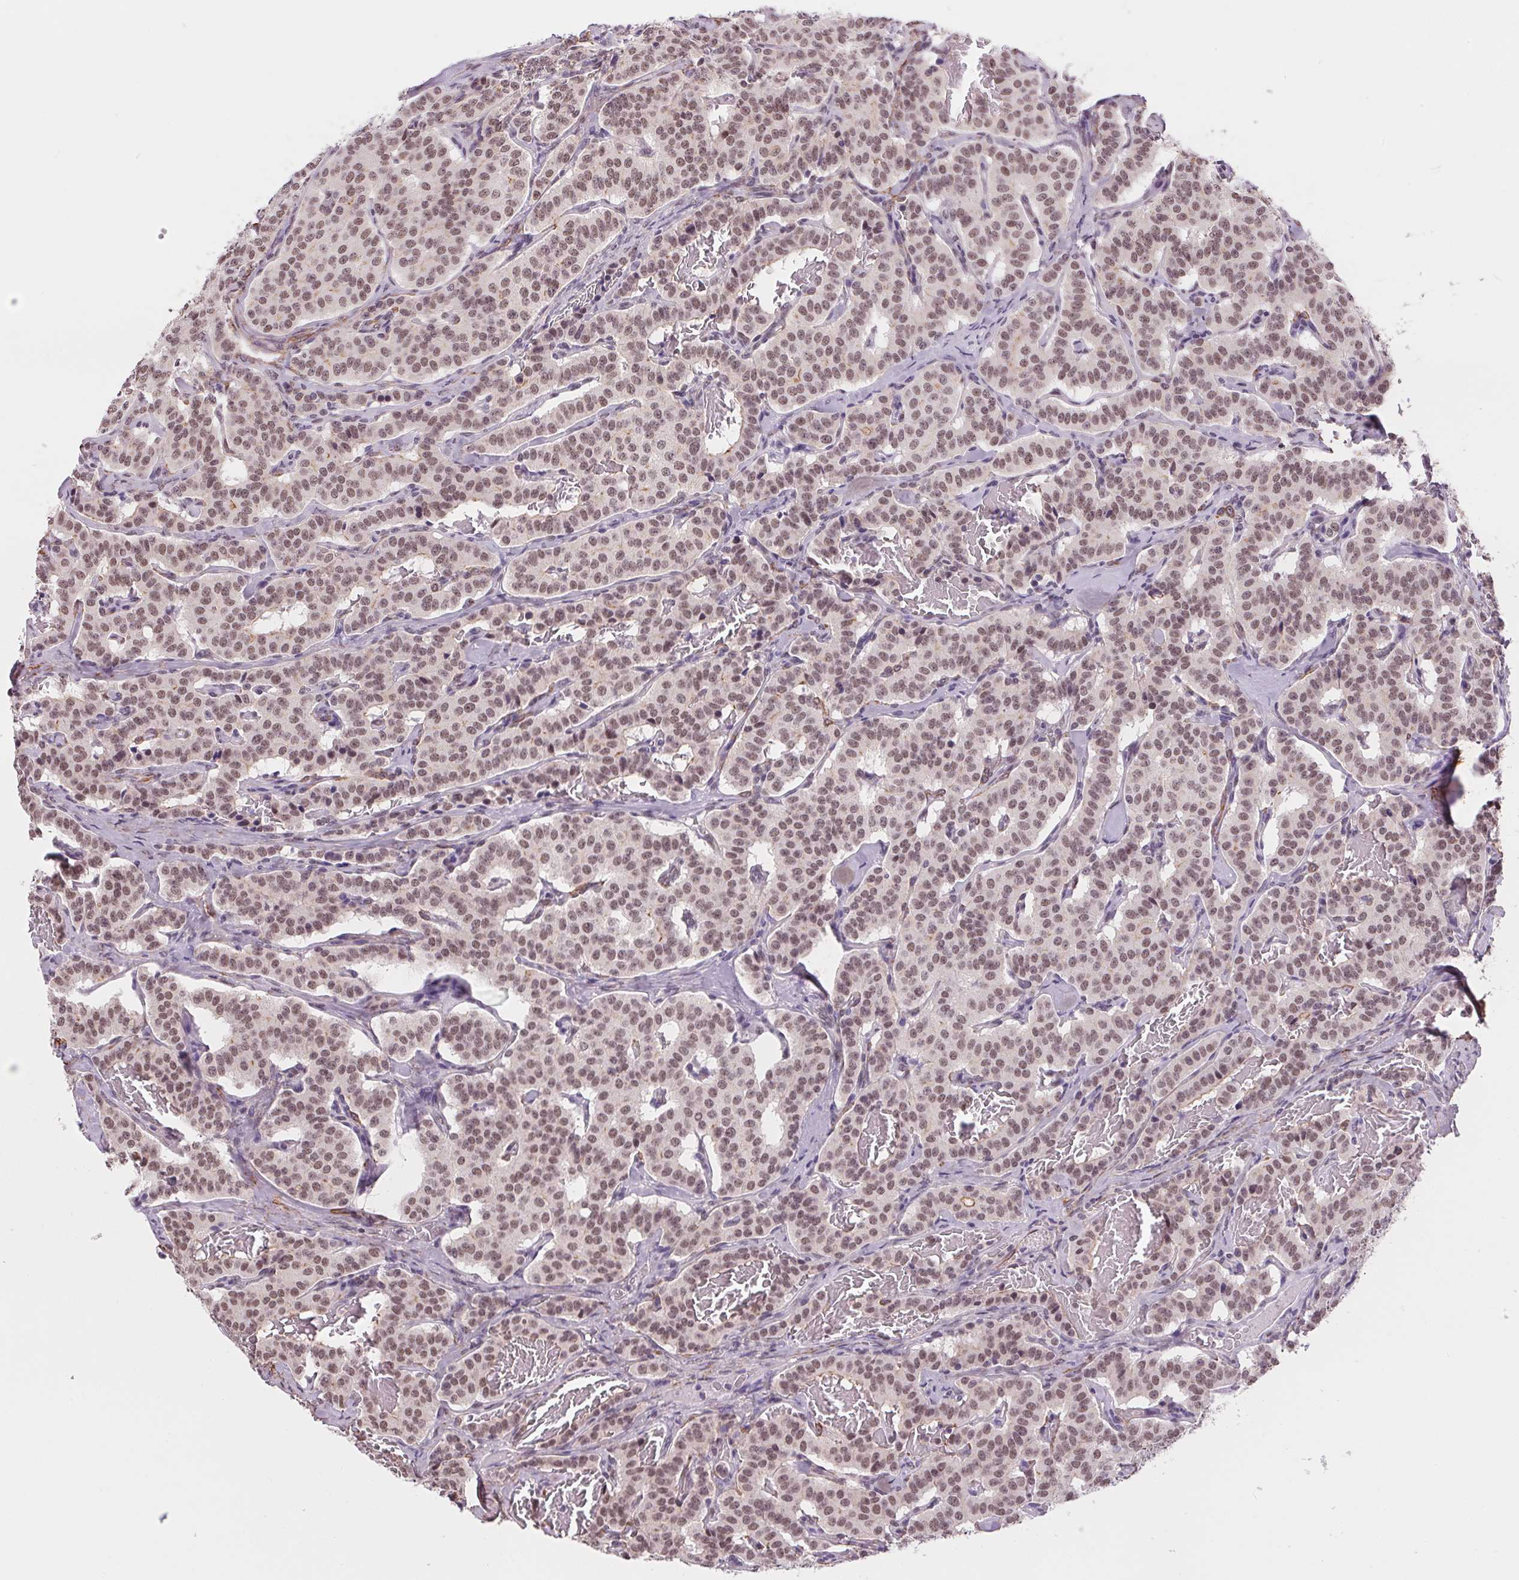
{"staining": {"intensity": "moderate", "quantity": ">75%", "location": "nuclear"}, "tissue": "carcinoid", "cell_type": "Tumor cells", "image_type": "cancer", "snomed": [{"axis": "morphology", "description": "Carcinoid, malignant, NOS"}, {"axis": "topography", "description": "Lung"}], "caption": "A medium amount of moderate nuclear positivity is seen in about >75% of tumor cells in carcinoid tissue. Using DAB (brown) and hematoxylin (blue) stains, captured at high magnification using brightfield microscopy.", "gene": "BCAT1", "patient": {"sex": "female", "age": 46}}